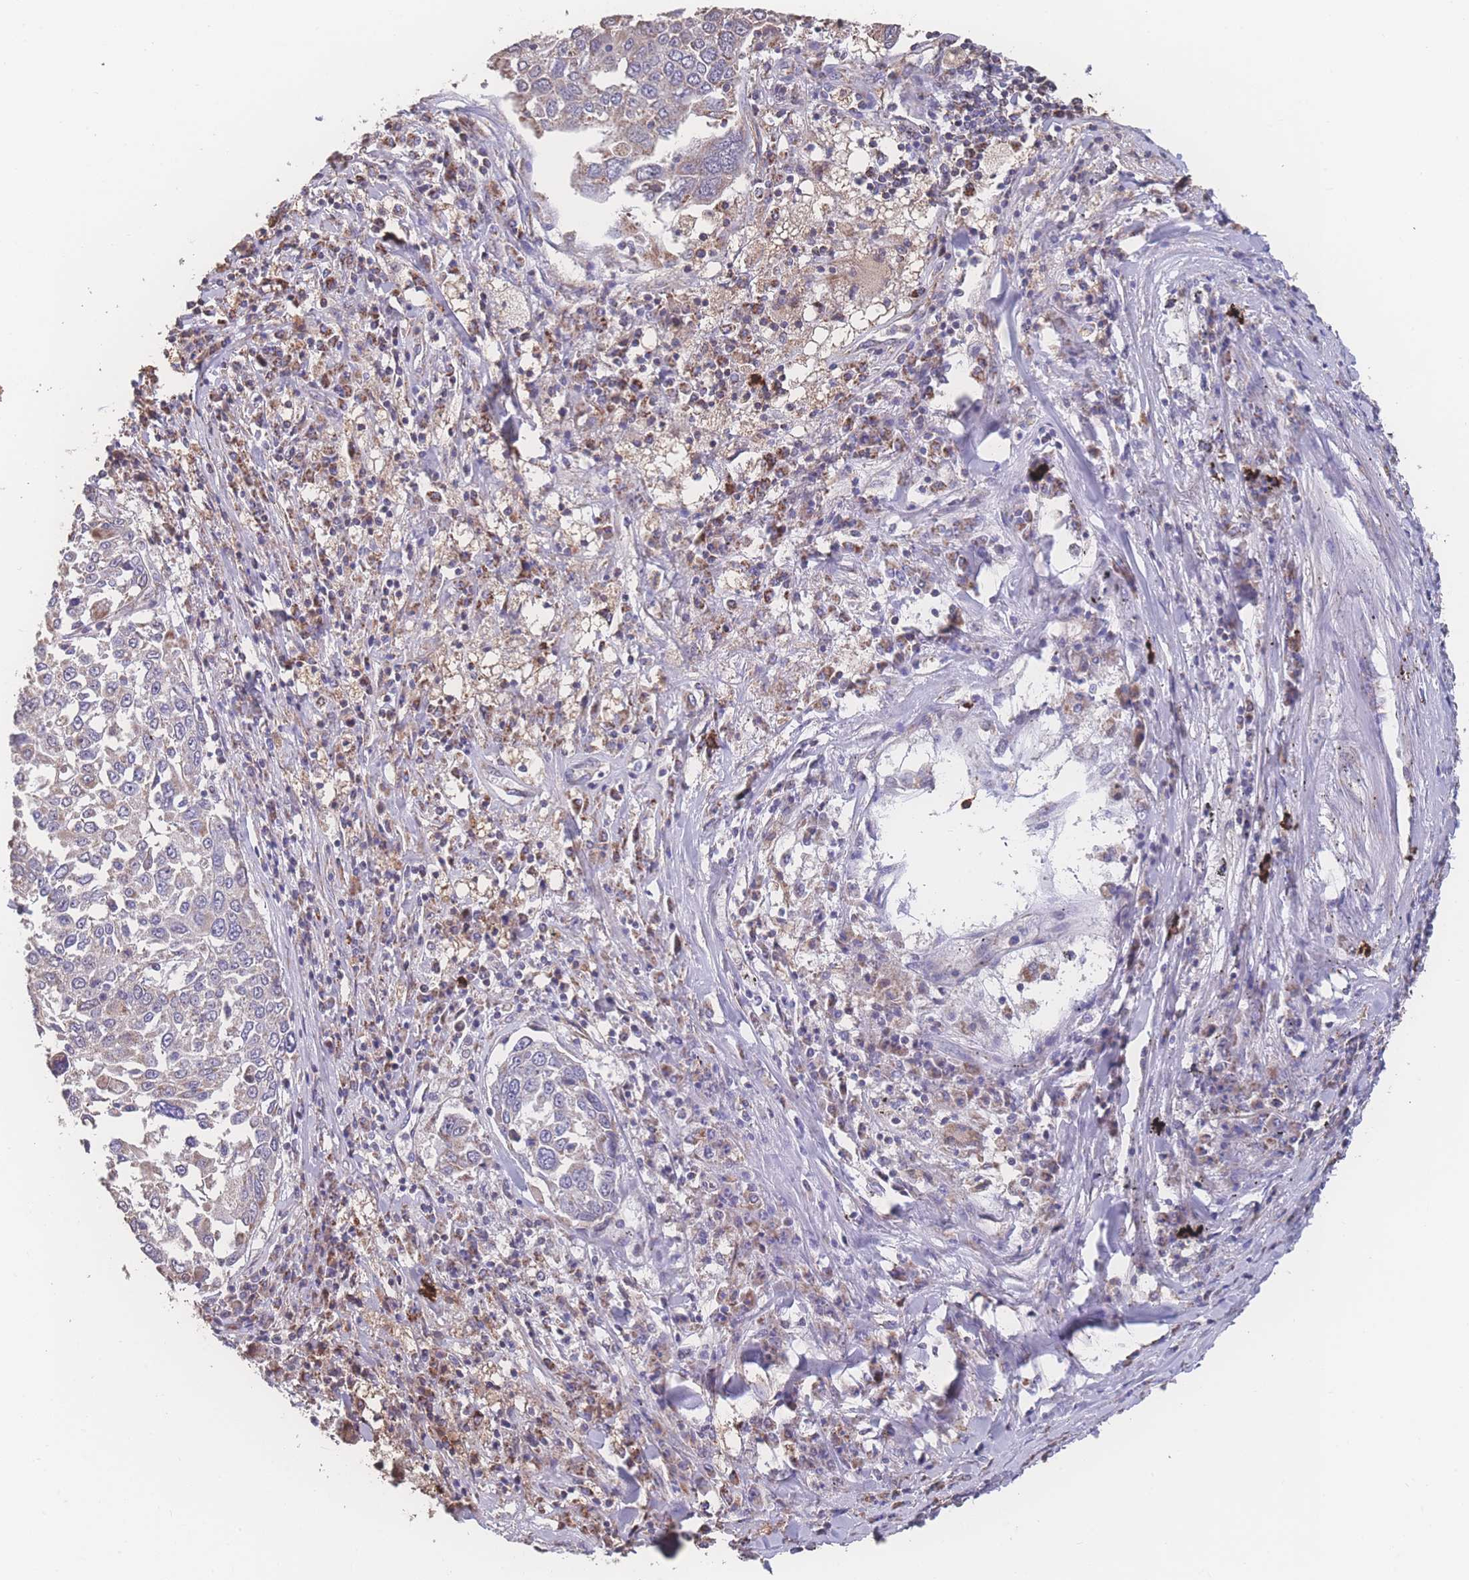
{"staining": {"intensity": "negative", "quantity": "none", "location": "none"}, "tissue": "lung cancer", "cell_type": "Tumor cells", "image_type": "cancer", "snomed": [{"axis": "morphology", "description": "Squamous cell carcinoma, NOS"}, {"axis": "topography", "description": "Lung"}], "caption": "Tumor cells are negative for protein expression in human squamous cell carcinoma (lung).", "gene": "SGSM3", "patient": {"sex": "male", "age": 65}}